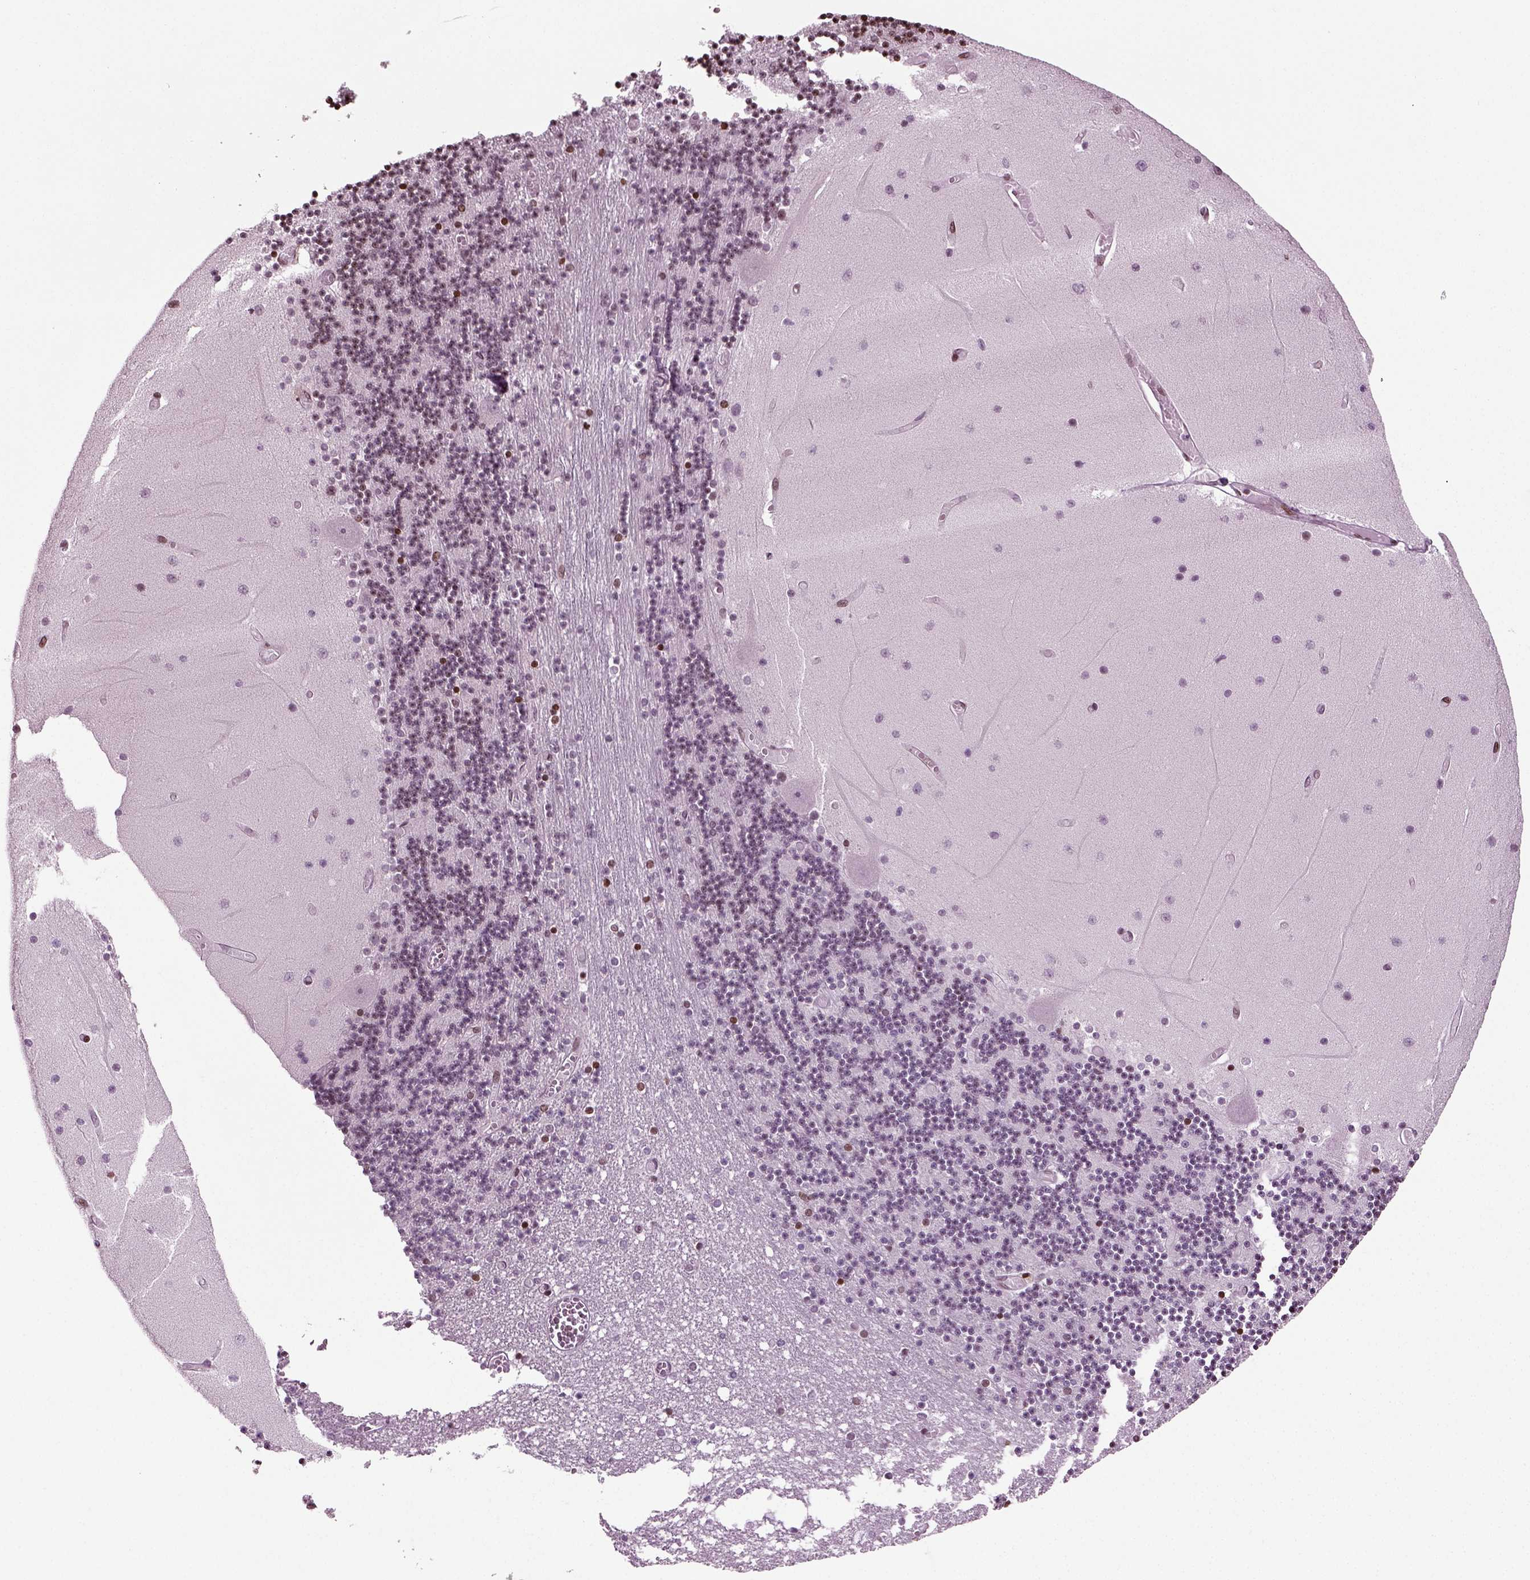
{"staining": {"intensity": "strong", "quantity": "<25%", "location": "nuclear"}, "tissue": "cerebellum", "cell_type": "Cells in granular layer", "image_type": "normal", "snomed": [{"axis": "morphology", "description": "Normal tissue, NOS"}, {"axis": "topography", "description": "Cerebellum"}], "caption": "Protein expression analysis of benign cerebellum exhibits strong nuclear expression in approximately <25% of cells in granular layer. (Stains: DAB (3,3'-diaminobenzidine) in brown, nuclei in blue, Microscopy: brightfield microscopy at high magnification).", "gene": "HEYL", "patient": {"sex": "female", "age": 28}}